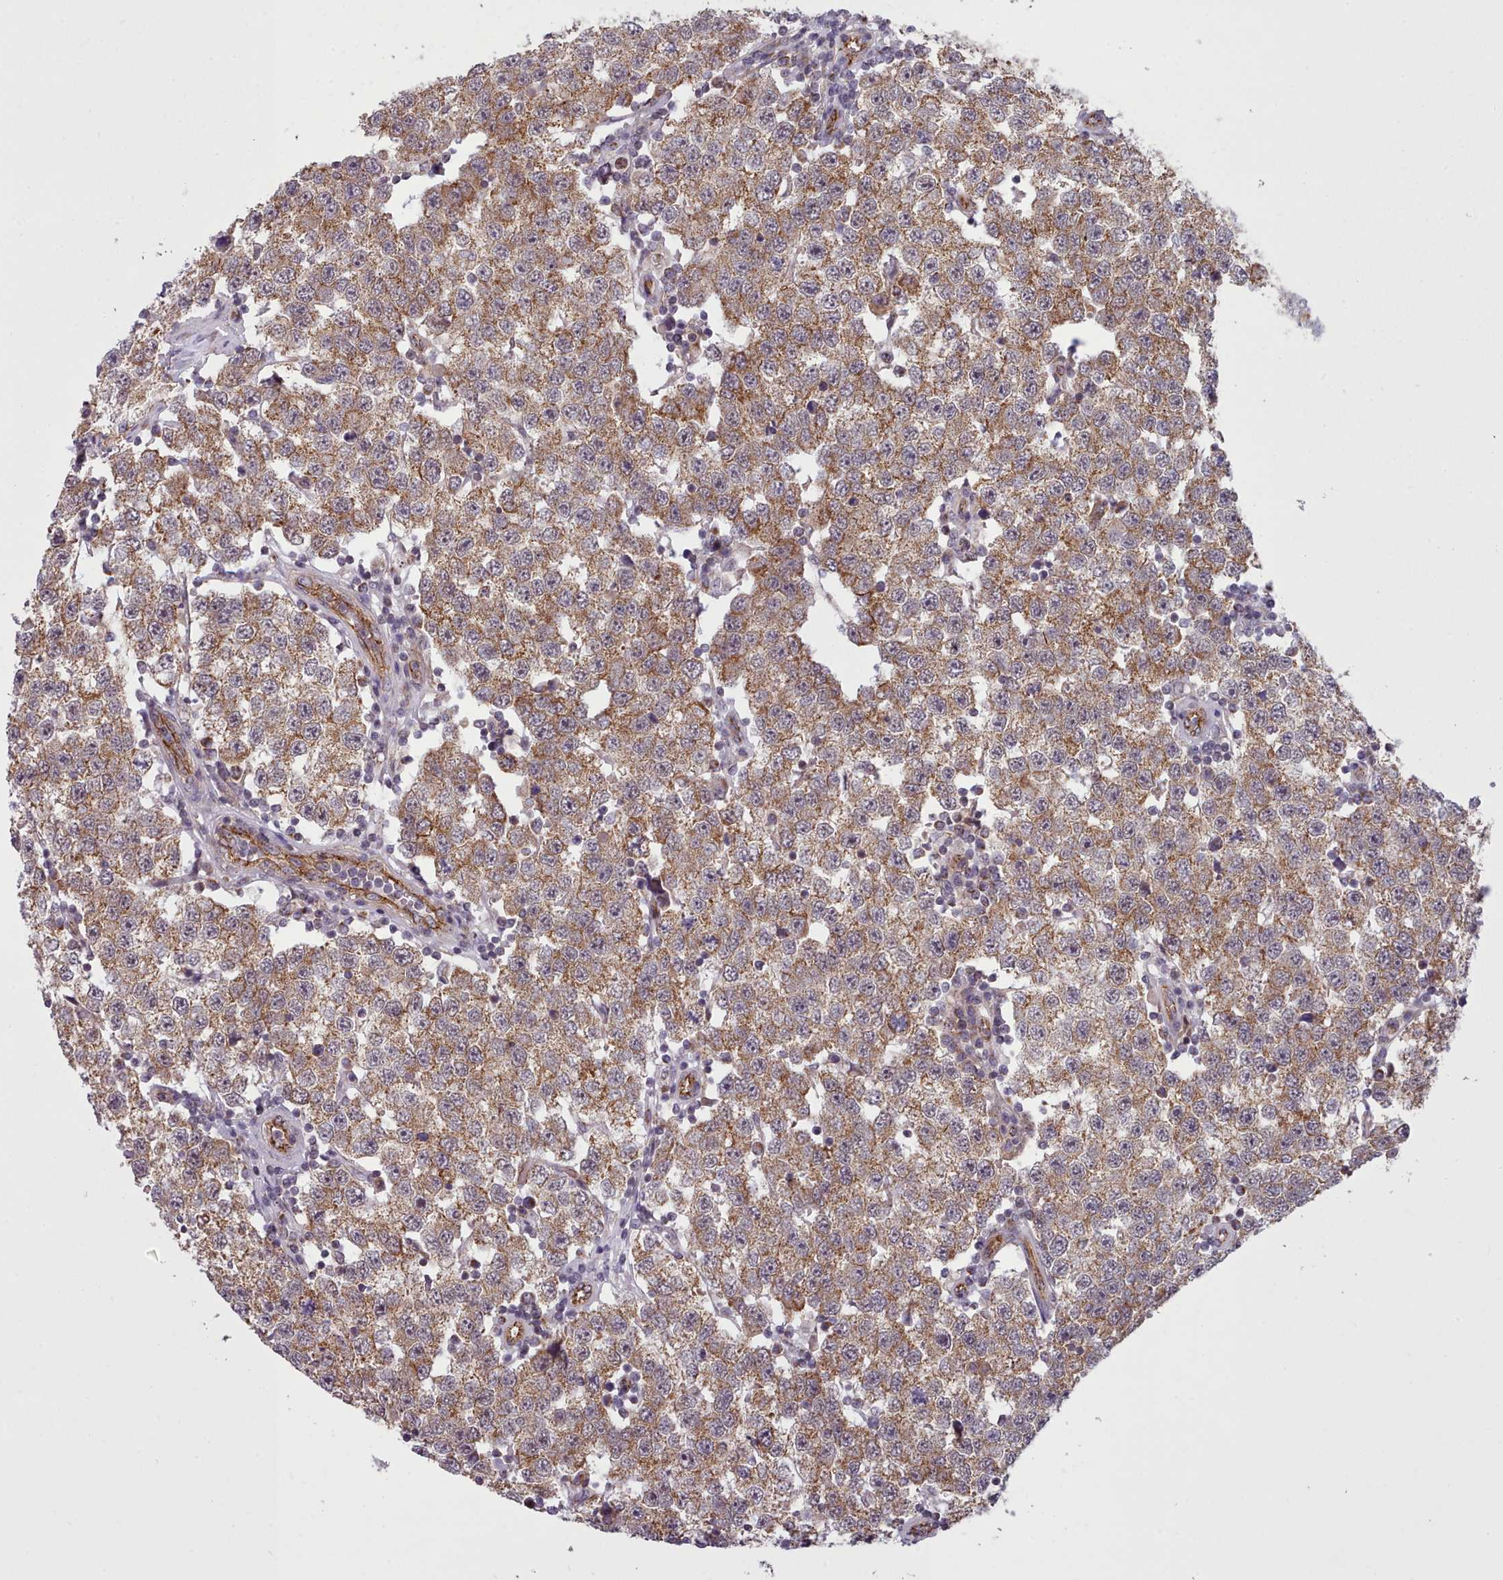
{"staining": {"intensity": "moderate", "quantity": ">75%", "location": "cytoplasmic/membranous"}, "tissue": "testis cancer", "cell_type": "Tumor cells", "image_type": "cancer", "snomed": [{"axis": "morphology", "description": "Seminoma, NOS"}, {"axis": "topography", "description": "Testis"}], "caption": "Immunohistochemistry (IHC) micrograph of neoplastic tissue: human testis seminoma stained using immunohistochemistry shows medium levels of moderate protein expression localized specifically in the cytoplasmic/membranous of tumor cells, appearing as a cytoplasmic/membranous brown color.", "gene": "MRPL46", "patient": {"sex": "male", "age": 34}}